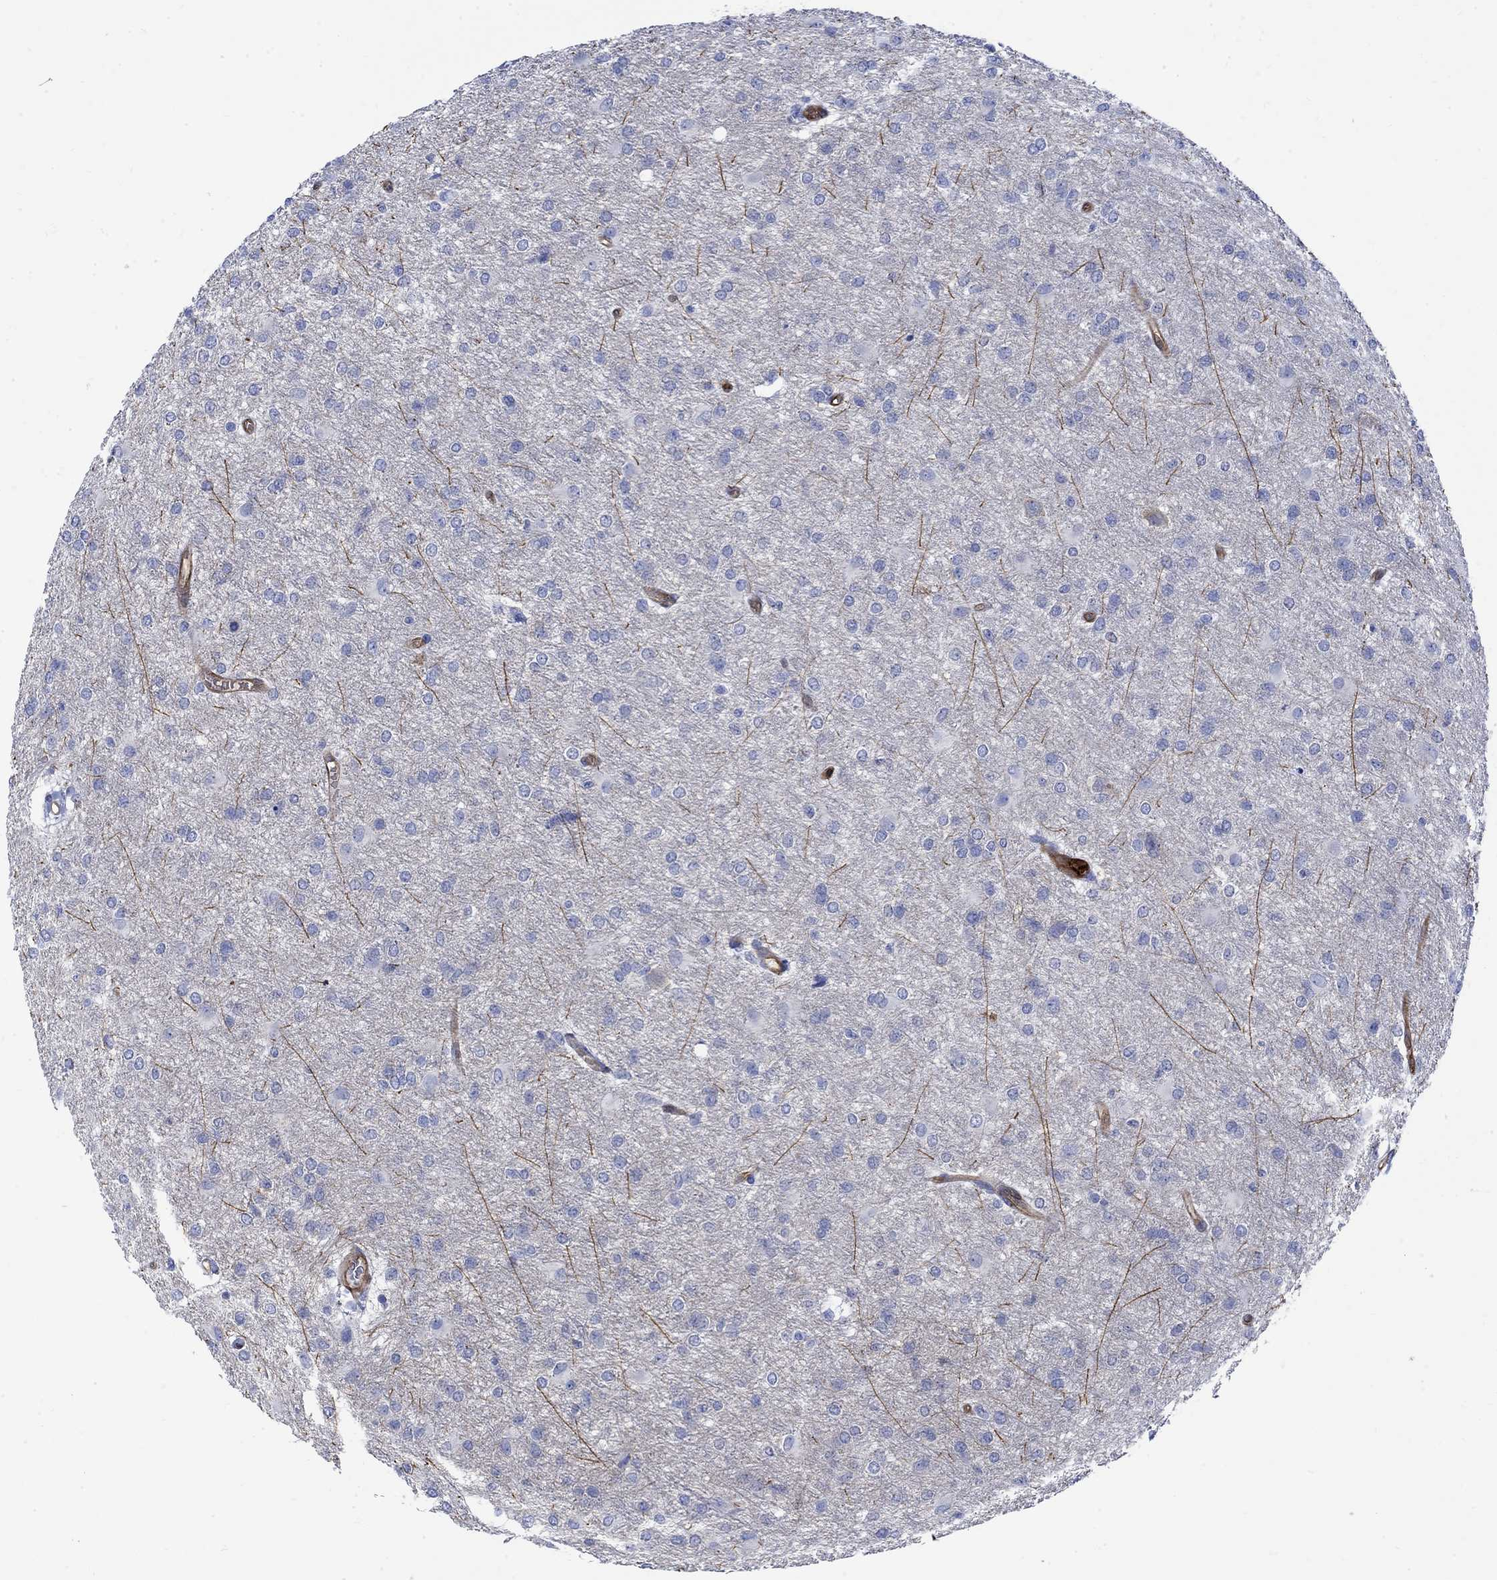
{"staining": {"intensity": "negative", "quantity": "none", "location": "none"}, "tissue": "glioma", "cell_type": "Tumor cells", "image_type": "cancer", "snomed": [{"axis": "morphology", "description": "Glioma, malignant, High grade"}, {"axis": "topography", "description": "Brain"}], "caption": "There is no significant positivity in tumor cells of glioma.", "gene": "TGM2", "patient": {"sex": "male", "age": 68}}